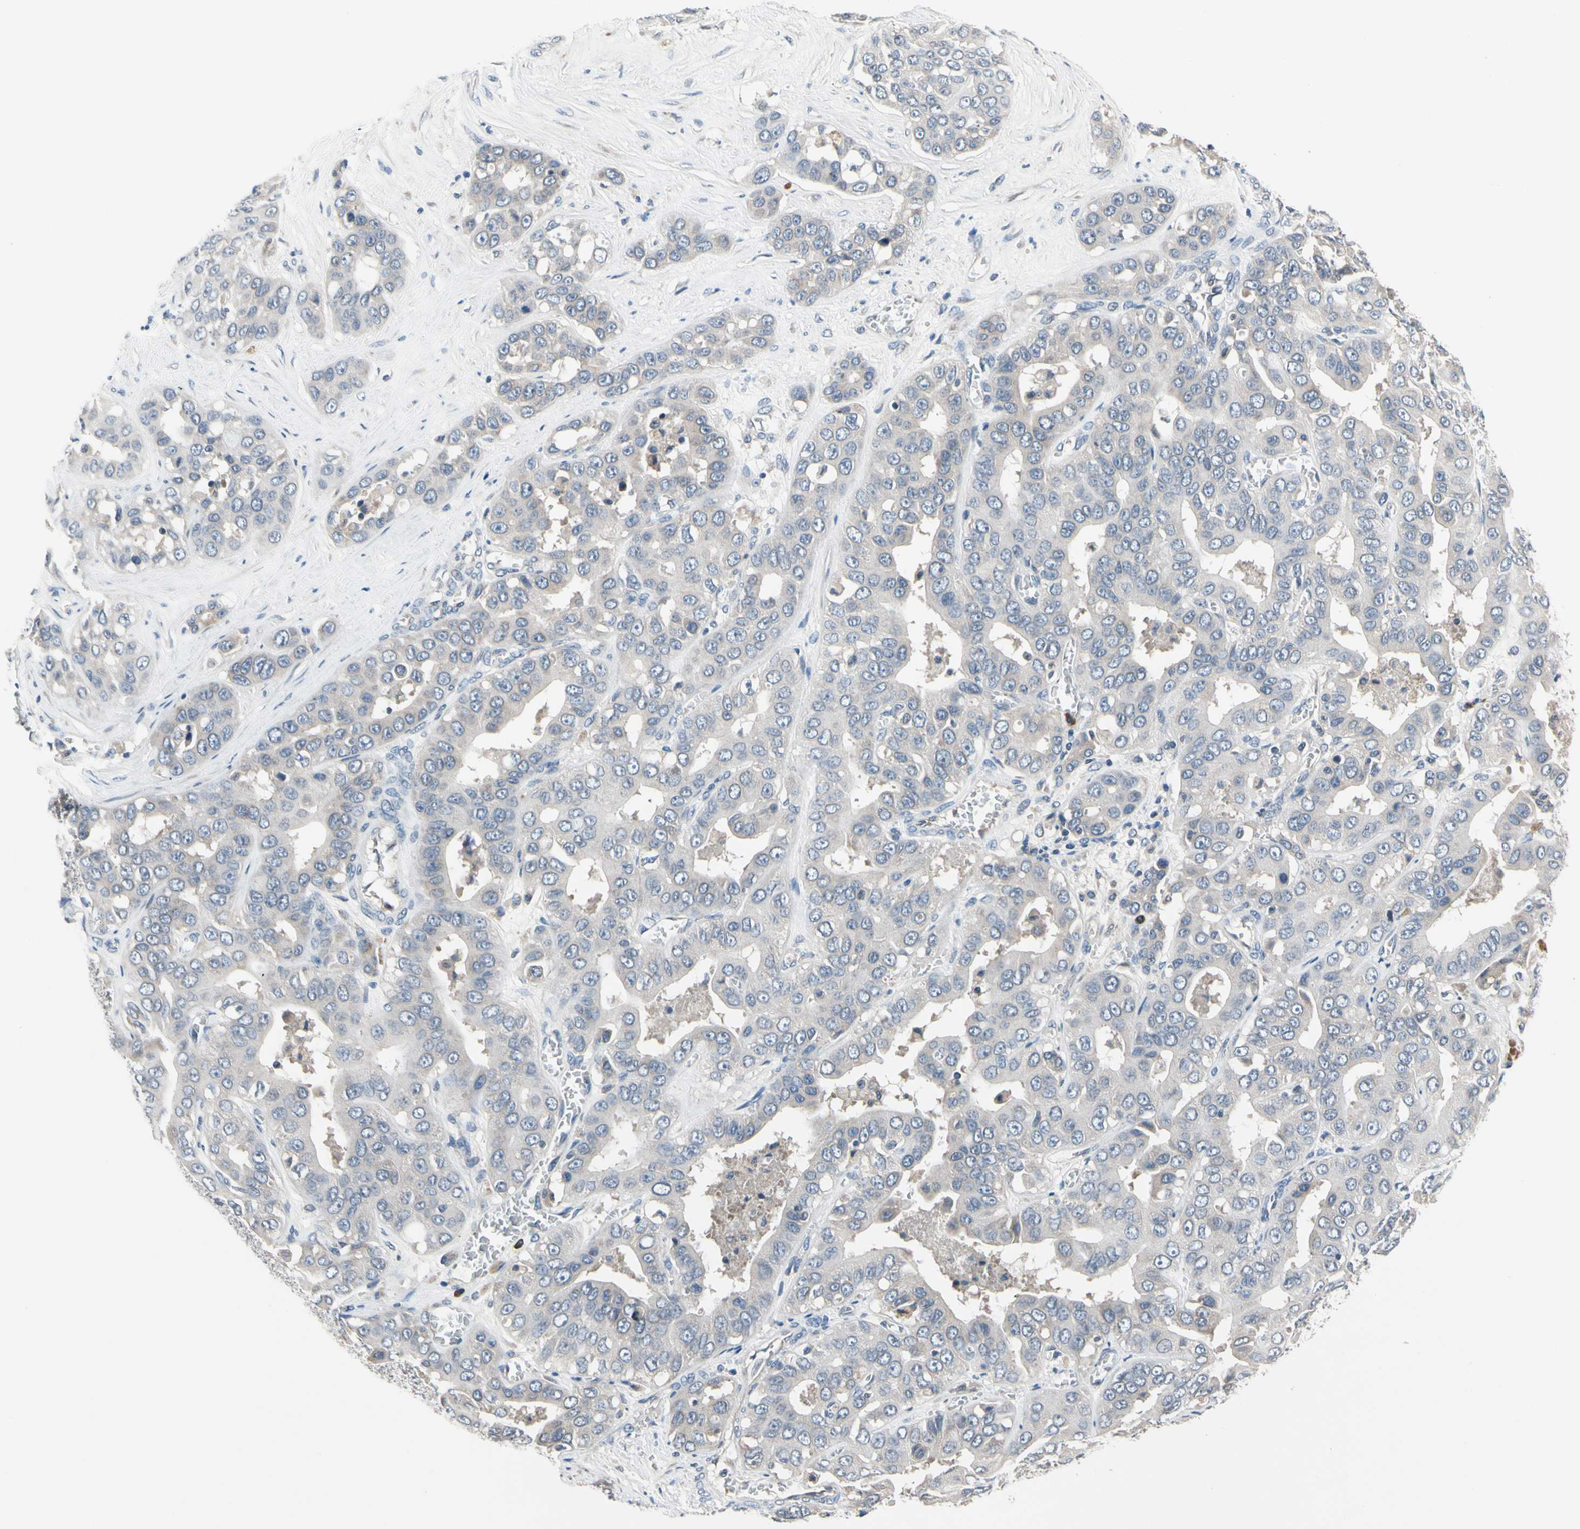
{"staining": {"intensity": "weak", "quantity": "<25%", "location": "cytoplasmic/membranous"}, "tissue": "liver cancer", "cell_type": "Tumor cells", "image_type": "cancer", "snomed": [{"axis": "morphology", "description": "Cholangiocarcinoma"}, {"axis": "topography", "description": "Liver"}], "caption": "Tumor cells show no significant staining in liver cholangiocarcinoma.", "gene": "SELENOK", "patient": {"sex": "female", "age": 52}}